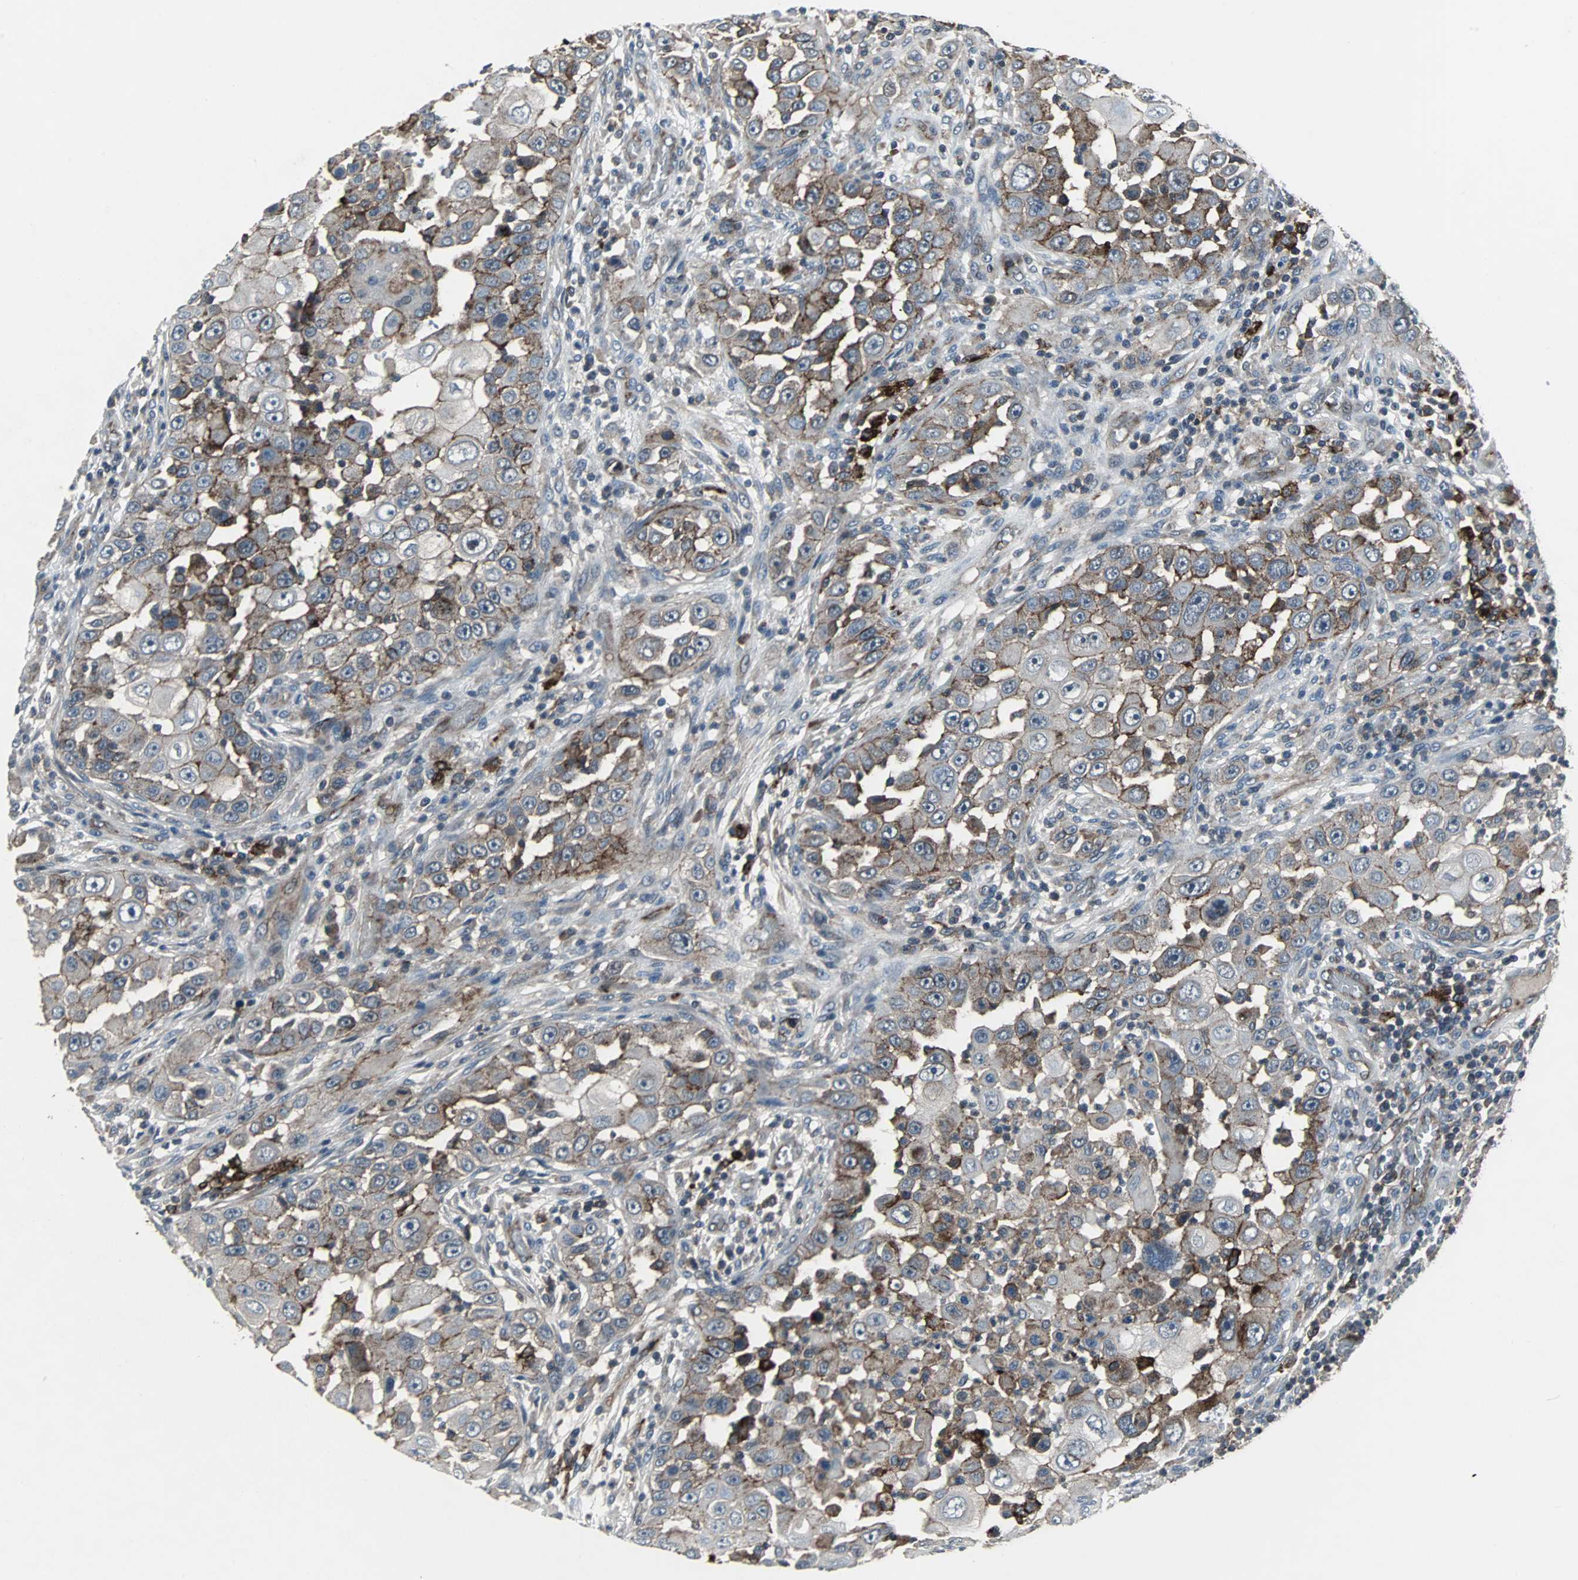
{"staining": {"intensity": "moderate", "quantity": ">75%", "location": "cytoplasmic/membranous"}, "tissue": "head and neck cancer", "cell_type": "Tumor cells", "image_type": "cancer", "snomed": [{"axis": "morphology", "description": "Carcinoma, NOS"}, {"axis": "topography", "description": "Head-Neck"}], "caption": "Tumor cells display moderate cytoplasmic/membranous expression in approximately >75% of cells in head and neck cancer (carcinoma).", "gene": "F11R", "patient": {"sex": "male", "age": 87}}